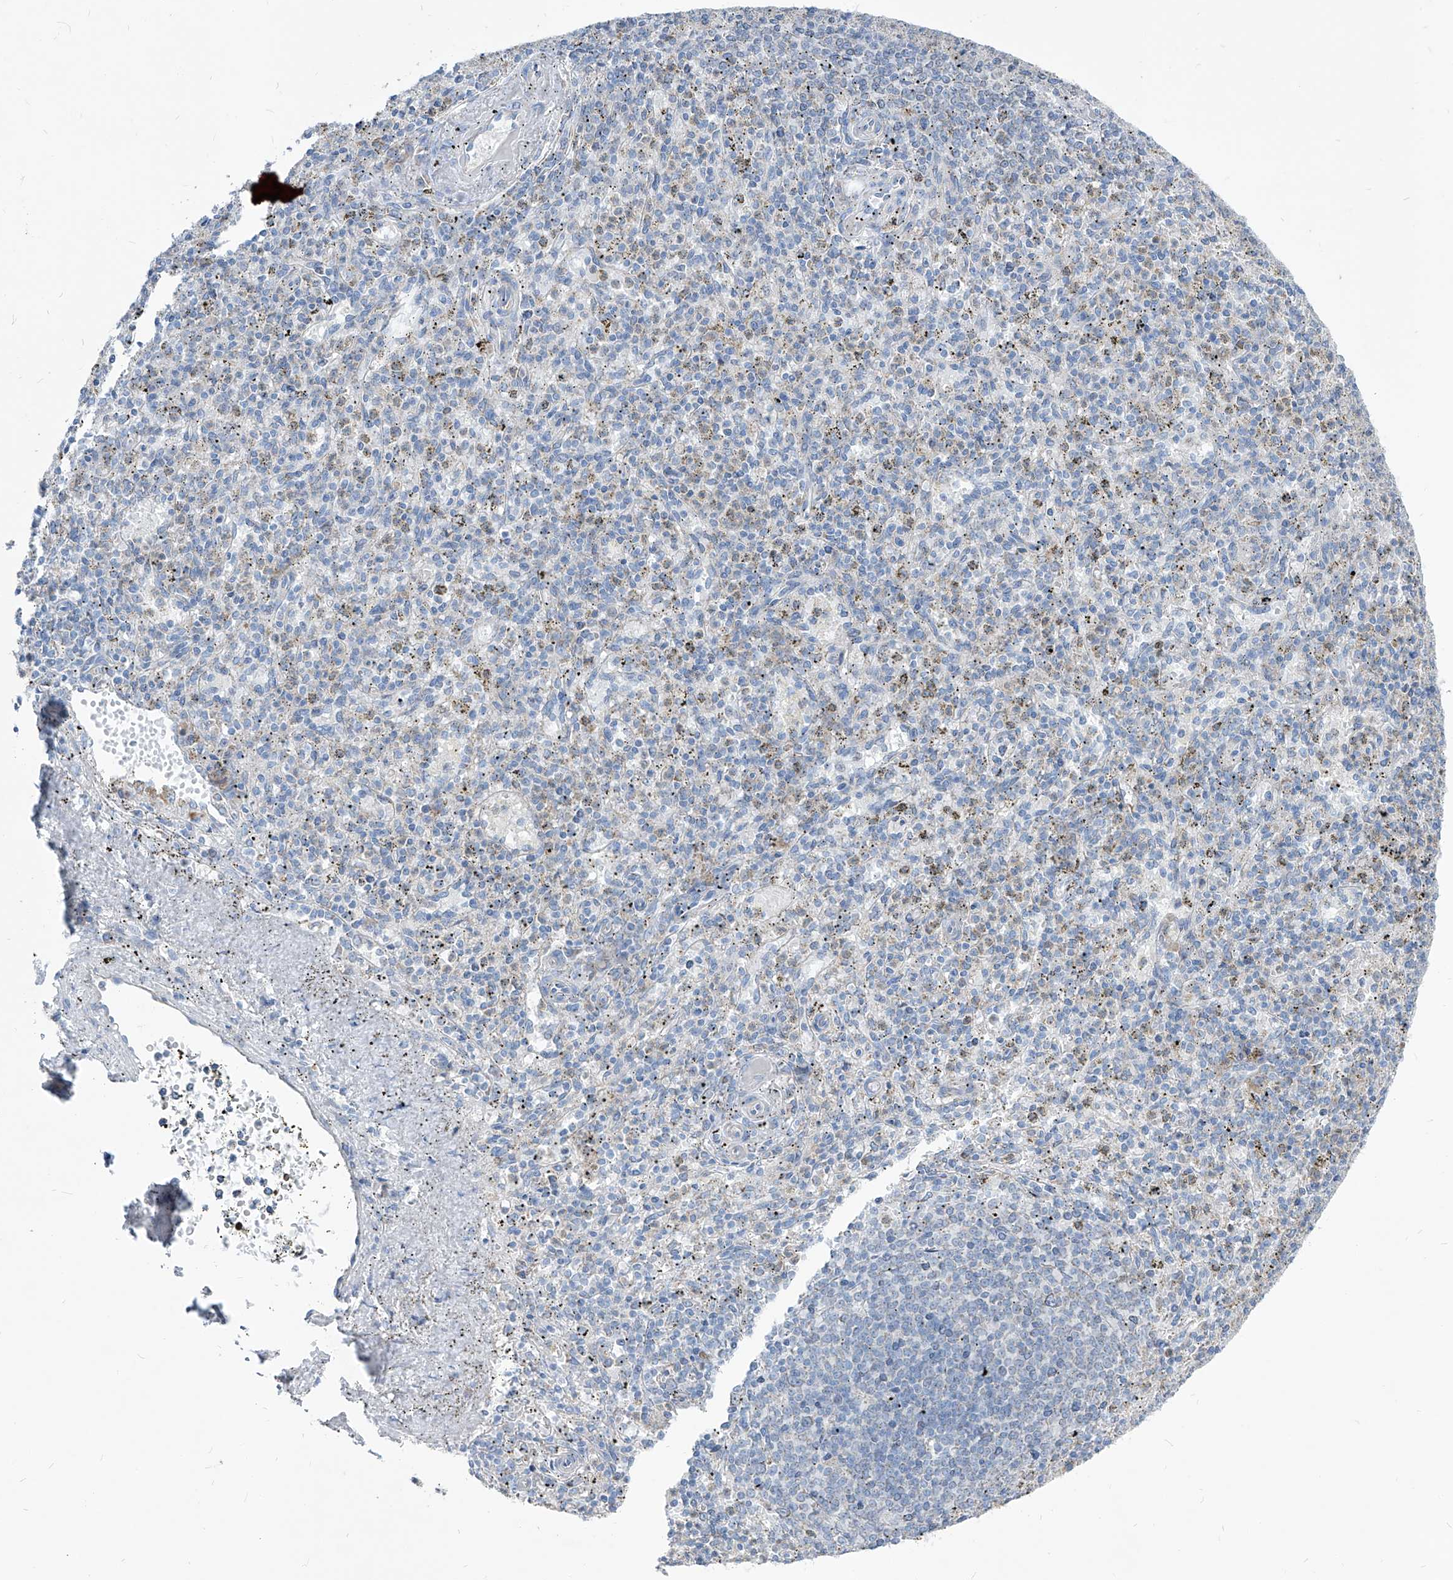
{"staining": {"intensity": "negative", "quantity": "none", "location": "none"}, "tissue": "spleen", "cell_type": "Cells in red pulp", "image_type": "normal", "snomed": [{"axis": "morphology", "description": "Normal tissue, NOS"}, {"axis": "topography", "description": "Spleen"}], "caption": "This is an immunohistochemistry histopathology image of unremarkable spleen. There is no positivity in cells in red pulp.", "gene": "AGPS", "patient": {"sex": "male", "age": 72}}